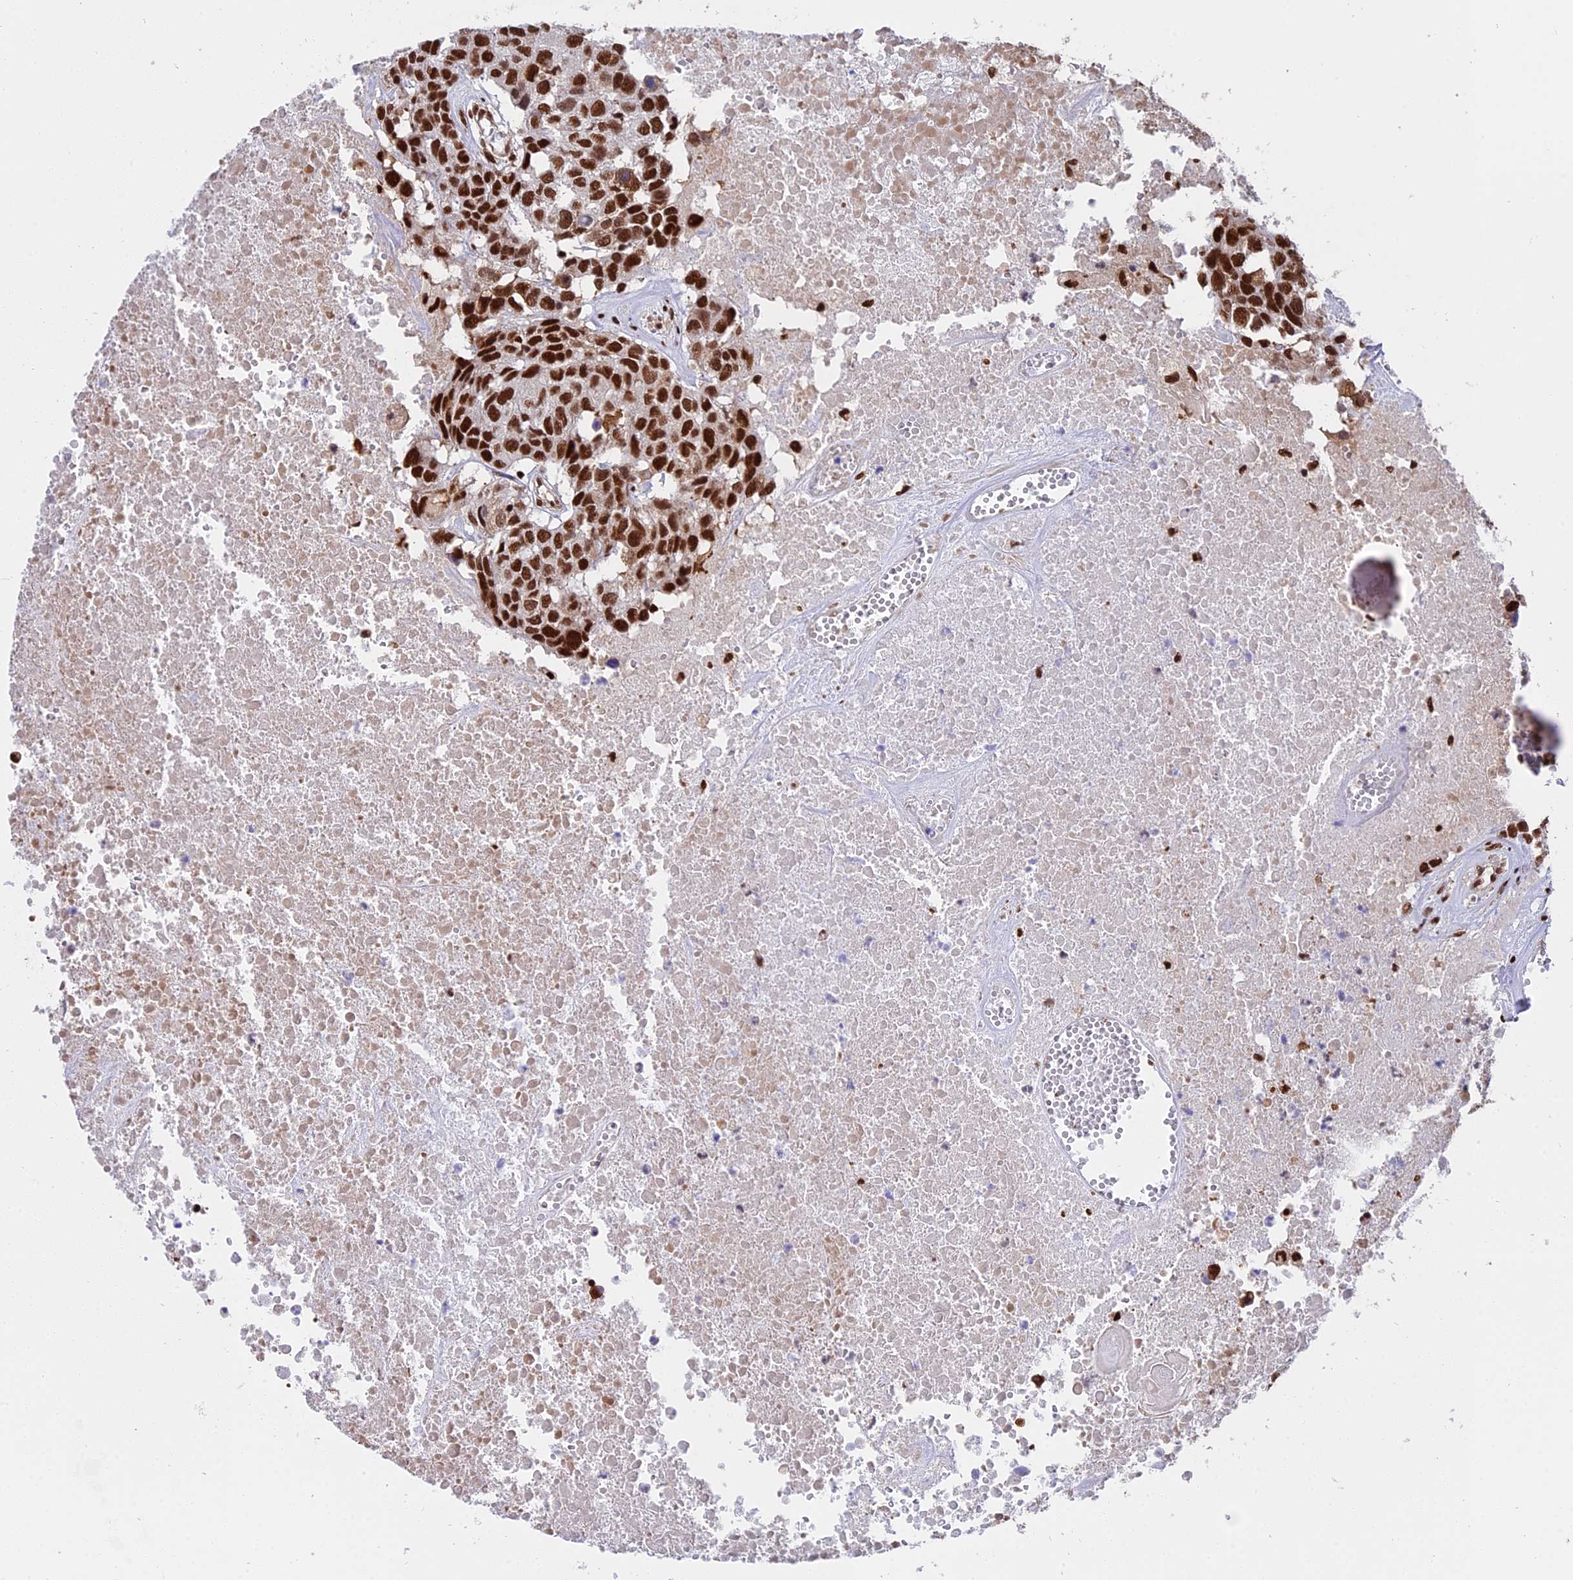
{"staining": {"intensity": "strong", "quantity": ">75%", "location": "nuclear"}, "tissue": "head and neck cancer", "cell_type": "Tumor cells", "image_type": "cancer", "snomed": [{"axis": "morphology", "description": "Squamous cell carcinoma, NOS"}, {"axis": "topography", "description": "Head-Neck"}], "caption": "Immunohistochemical staining of human head and neck cancer (squamous cell carcinoma) reveals high levels of strong nuclear protein positivity in about >75% of tumor cells.", "gene": "RAMAC", "patient": {"sex": "male", "age": 66}}